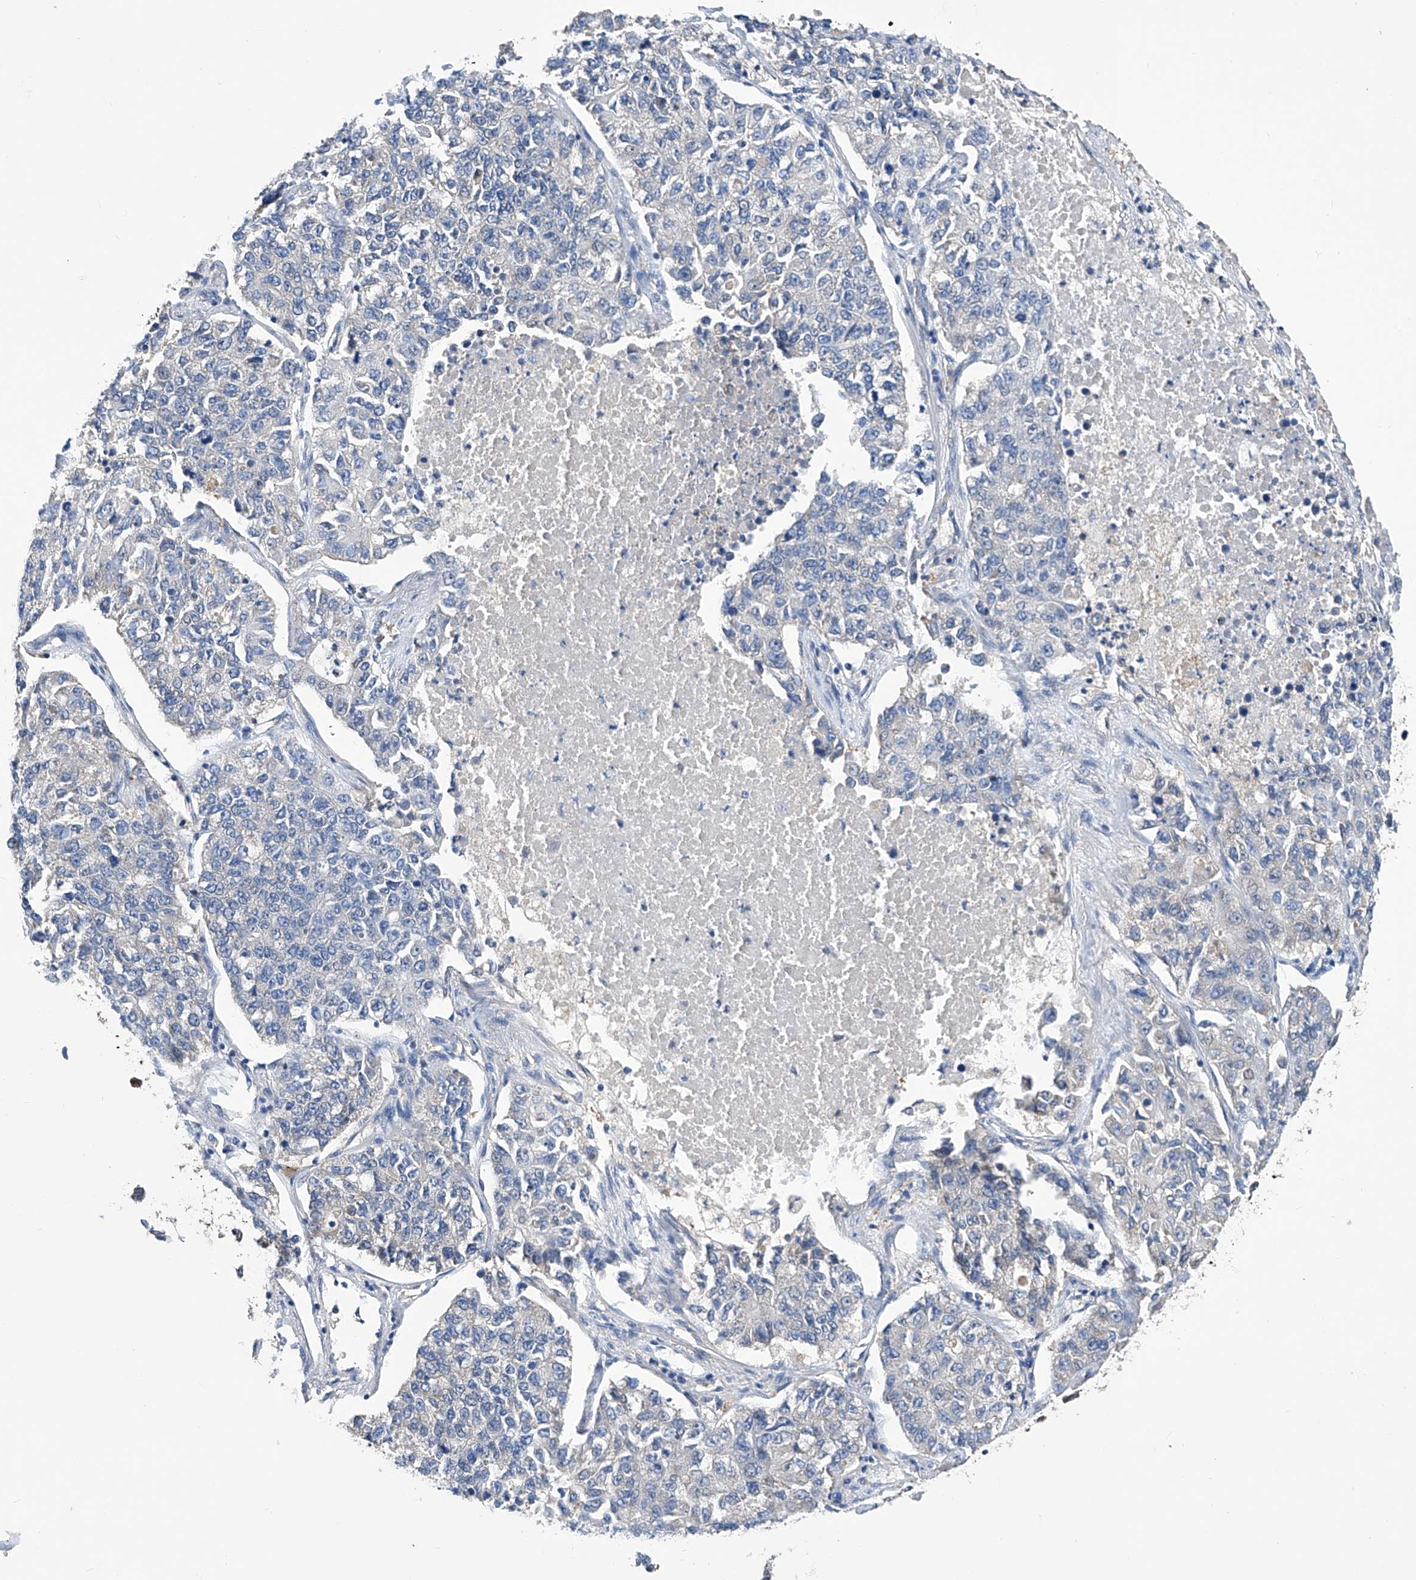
{"staining": {"intensity": "negative", "quantity": "none", "location": "none"}, "tissue": "lung cancer", "cell_type": "Tumor cells", "image_type": "cancer", "snomed": [{"axis": "morphology", "description": "Adenocarcinoma, NOS"}, {"axis": "topography", "description": "Lung"}], "caption": "IHC micrograph of human lung cancer stained for a protein (brown), which reveals no staining in tumor cells.", "gene": "SPATA20", "patient": {"sex": "male", "age": 49}}